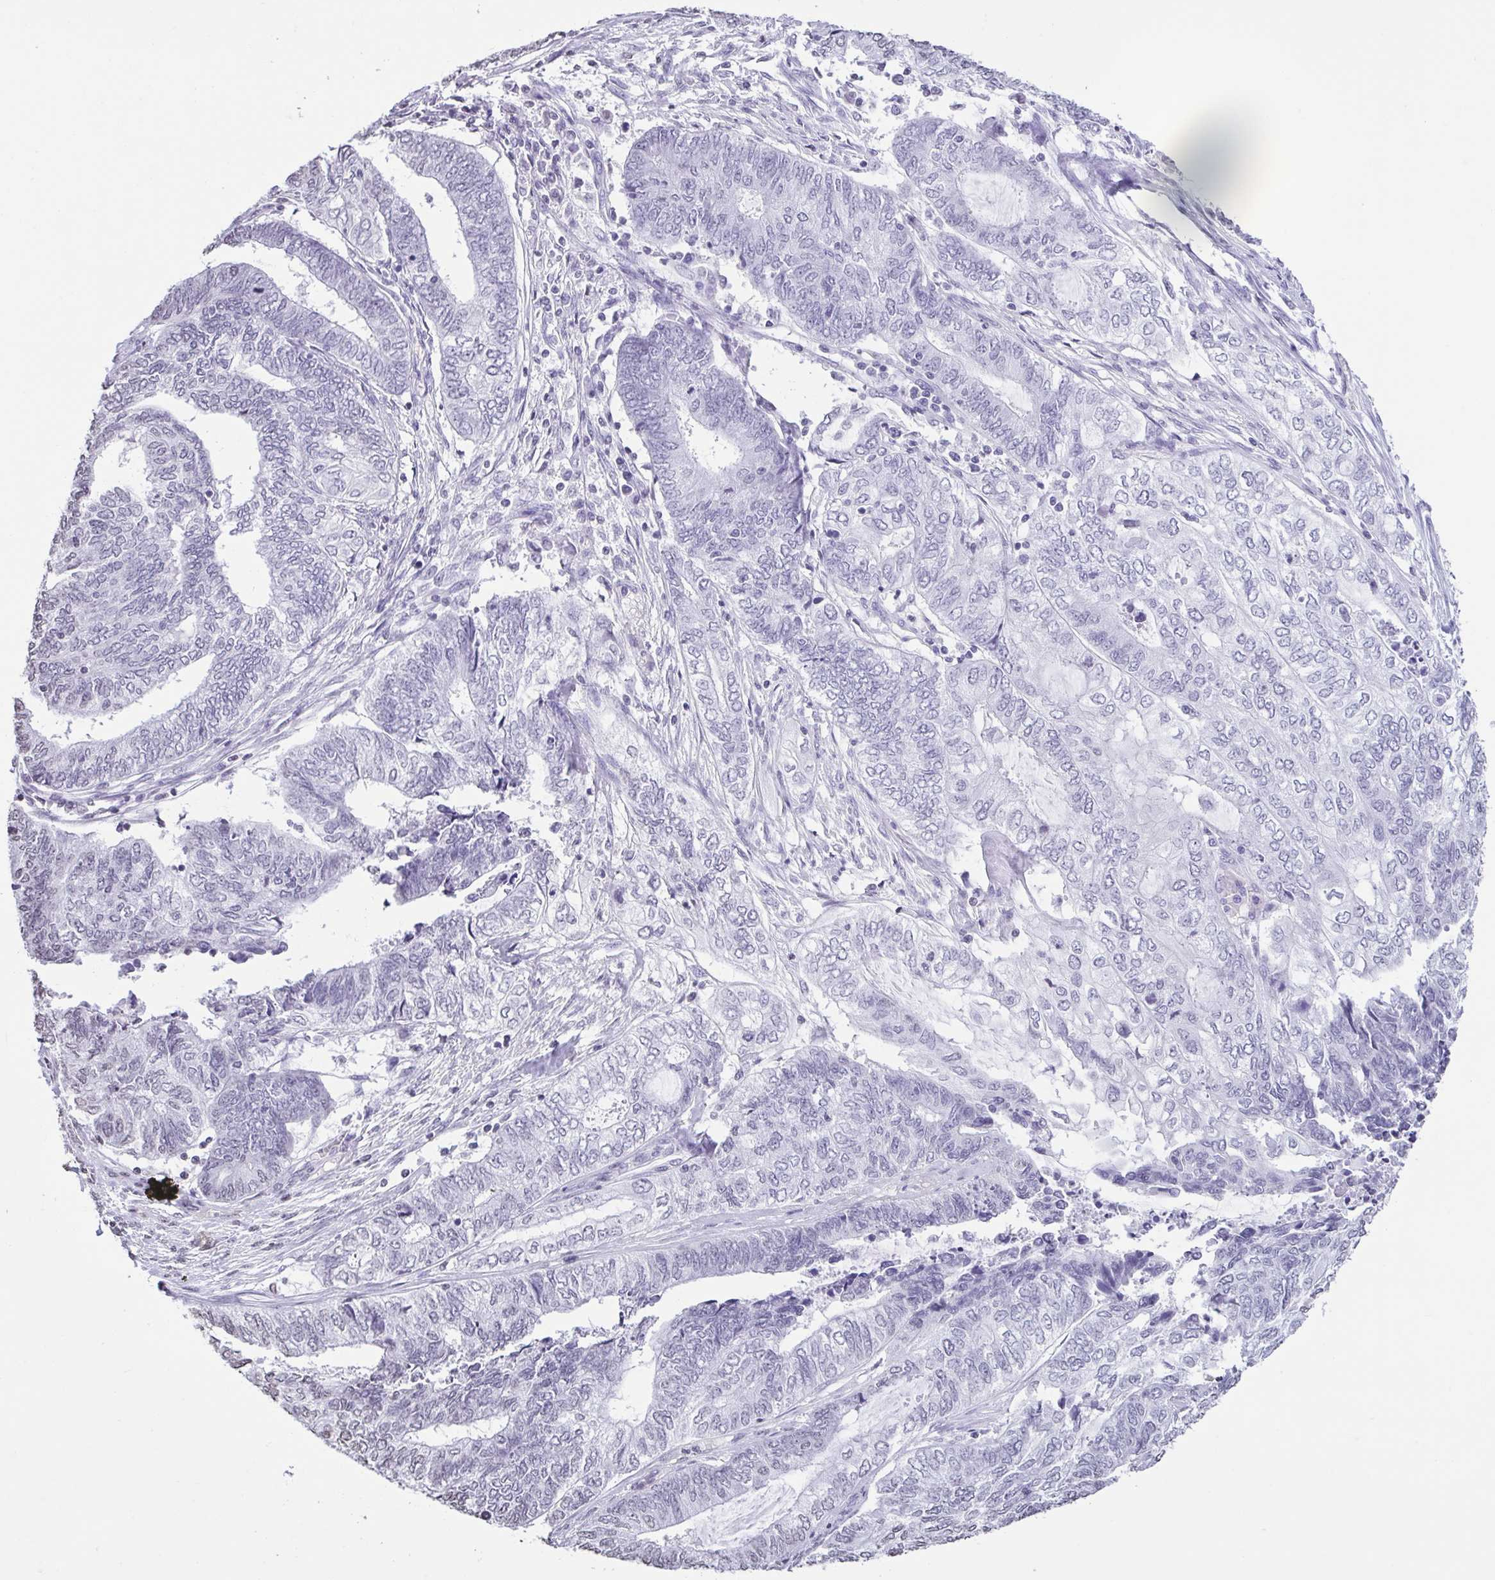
{"staining": {"intensity": "negative", "quantity": "none", "location": "none"}, "tissue": "endometrial cancer", "cell_type": "Tumor cells", "image_type": "cancer", "snomed": [{"axis": "morphology", "description": "Adenocarcinoma, NOS"}, {"axis": "topography", "description": "Uterus"}, {"axis": "topography", "description": "Endometrium"}], "caption": "This micrograph is of endometrial cancer (adenocarcinoma) stained with IHC to label a protein in brown with the nuclei are counter-stained blue. There is no staining in tumor cells. Nuclei are stained in blue.", "gene": "VCY1B", "patient": {"sex": "female", "age": 70}}